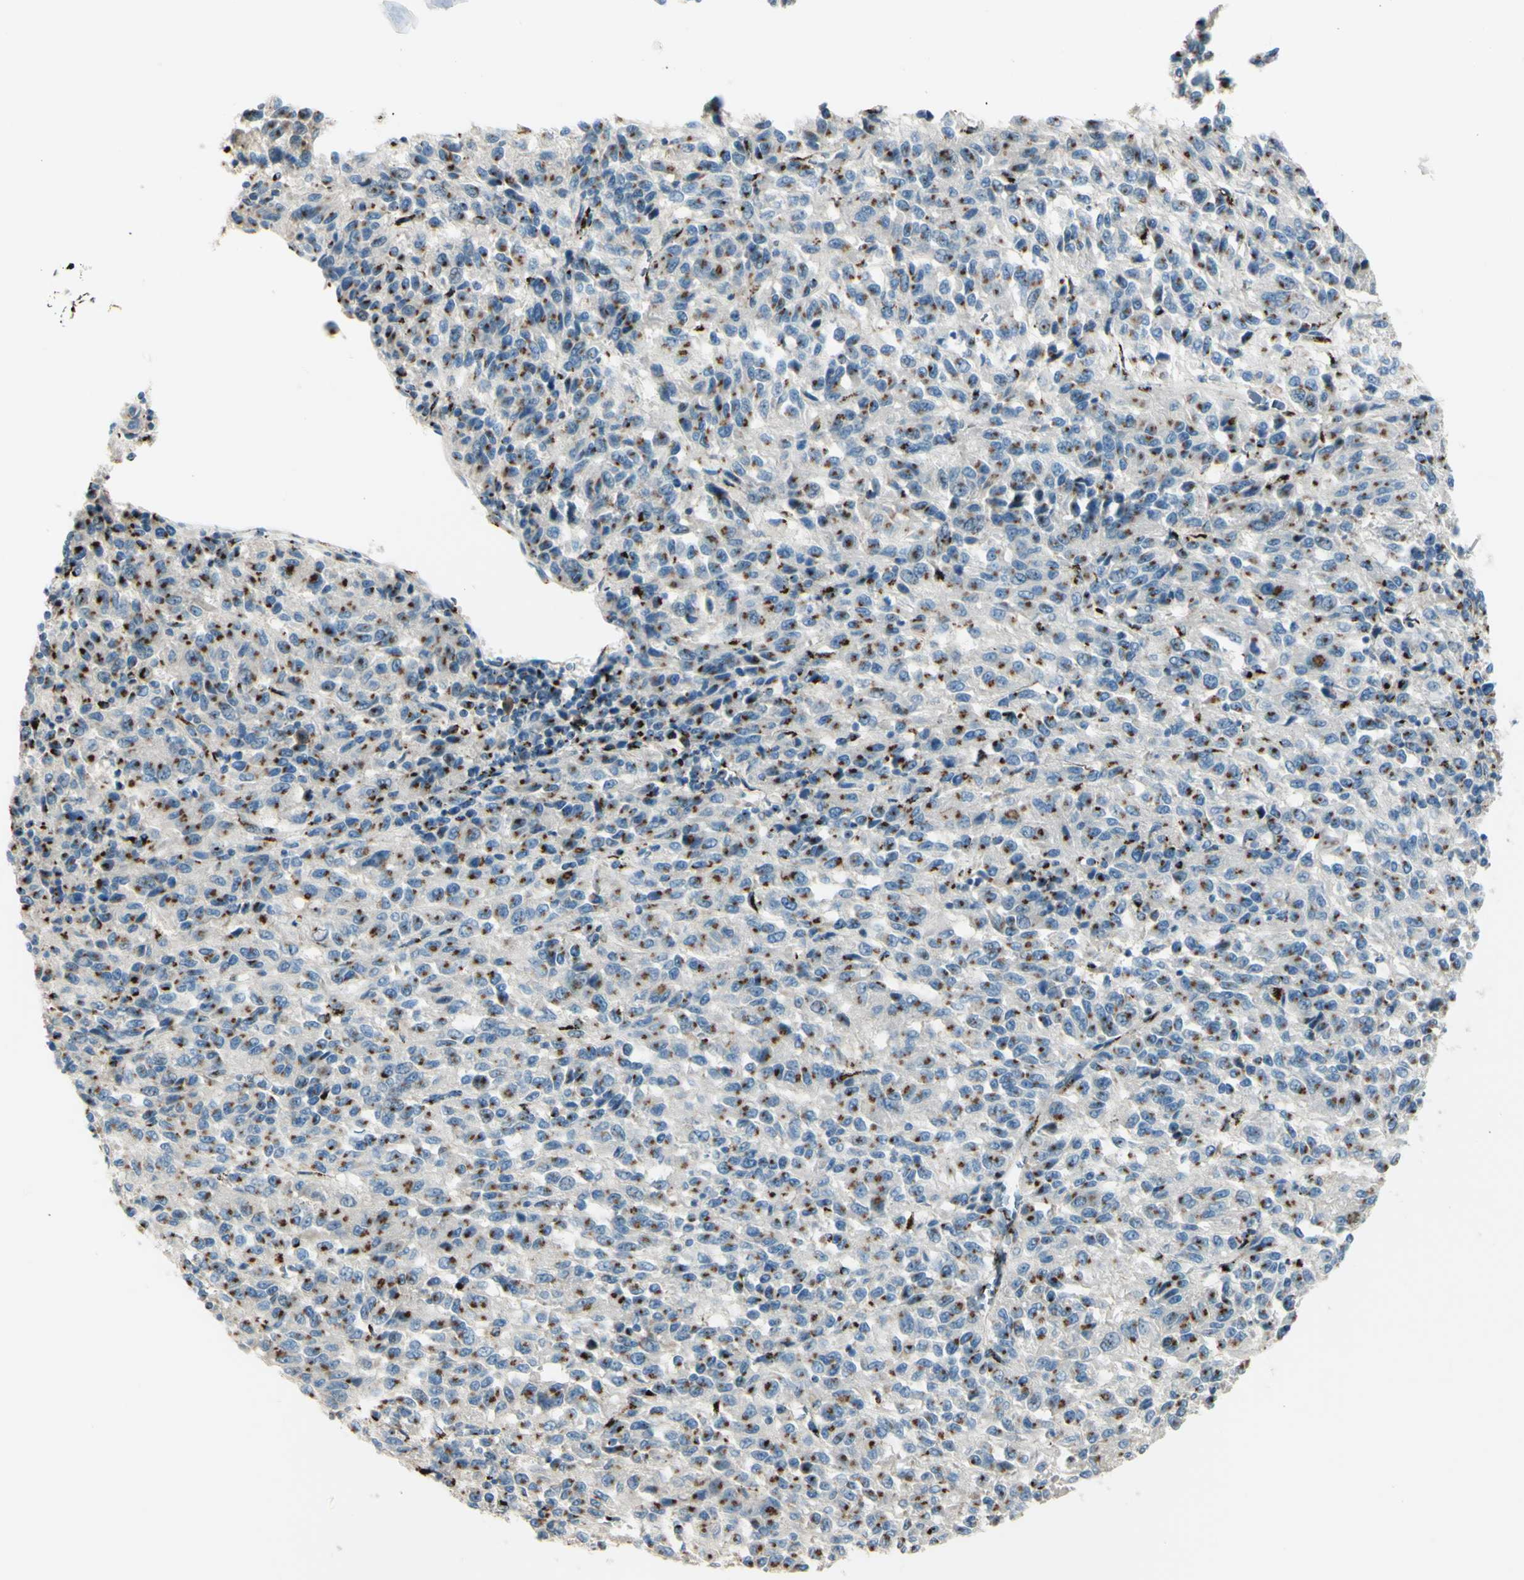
{"staining": {"intensity": "strong", "quantity": "25%-75%", "location": "cytoplasmic/membranous"}, "tissue": "melanoma", "cell_type": "Tumor cells", "image_type": "cancer", "snomed": [{"axis": "morphology", "description": "Malignant melanoma, Metastatic site"}, {"axis": "topography", "description": "Lung"}], "caption": "Melanoma stained for a protein (brown) displays strong cytoplasmic/membranous positive staining in about 25%-75% of tumor cells.", "gene": "B4GALT1", "patient": {"sex": "male", "age": 64}}